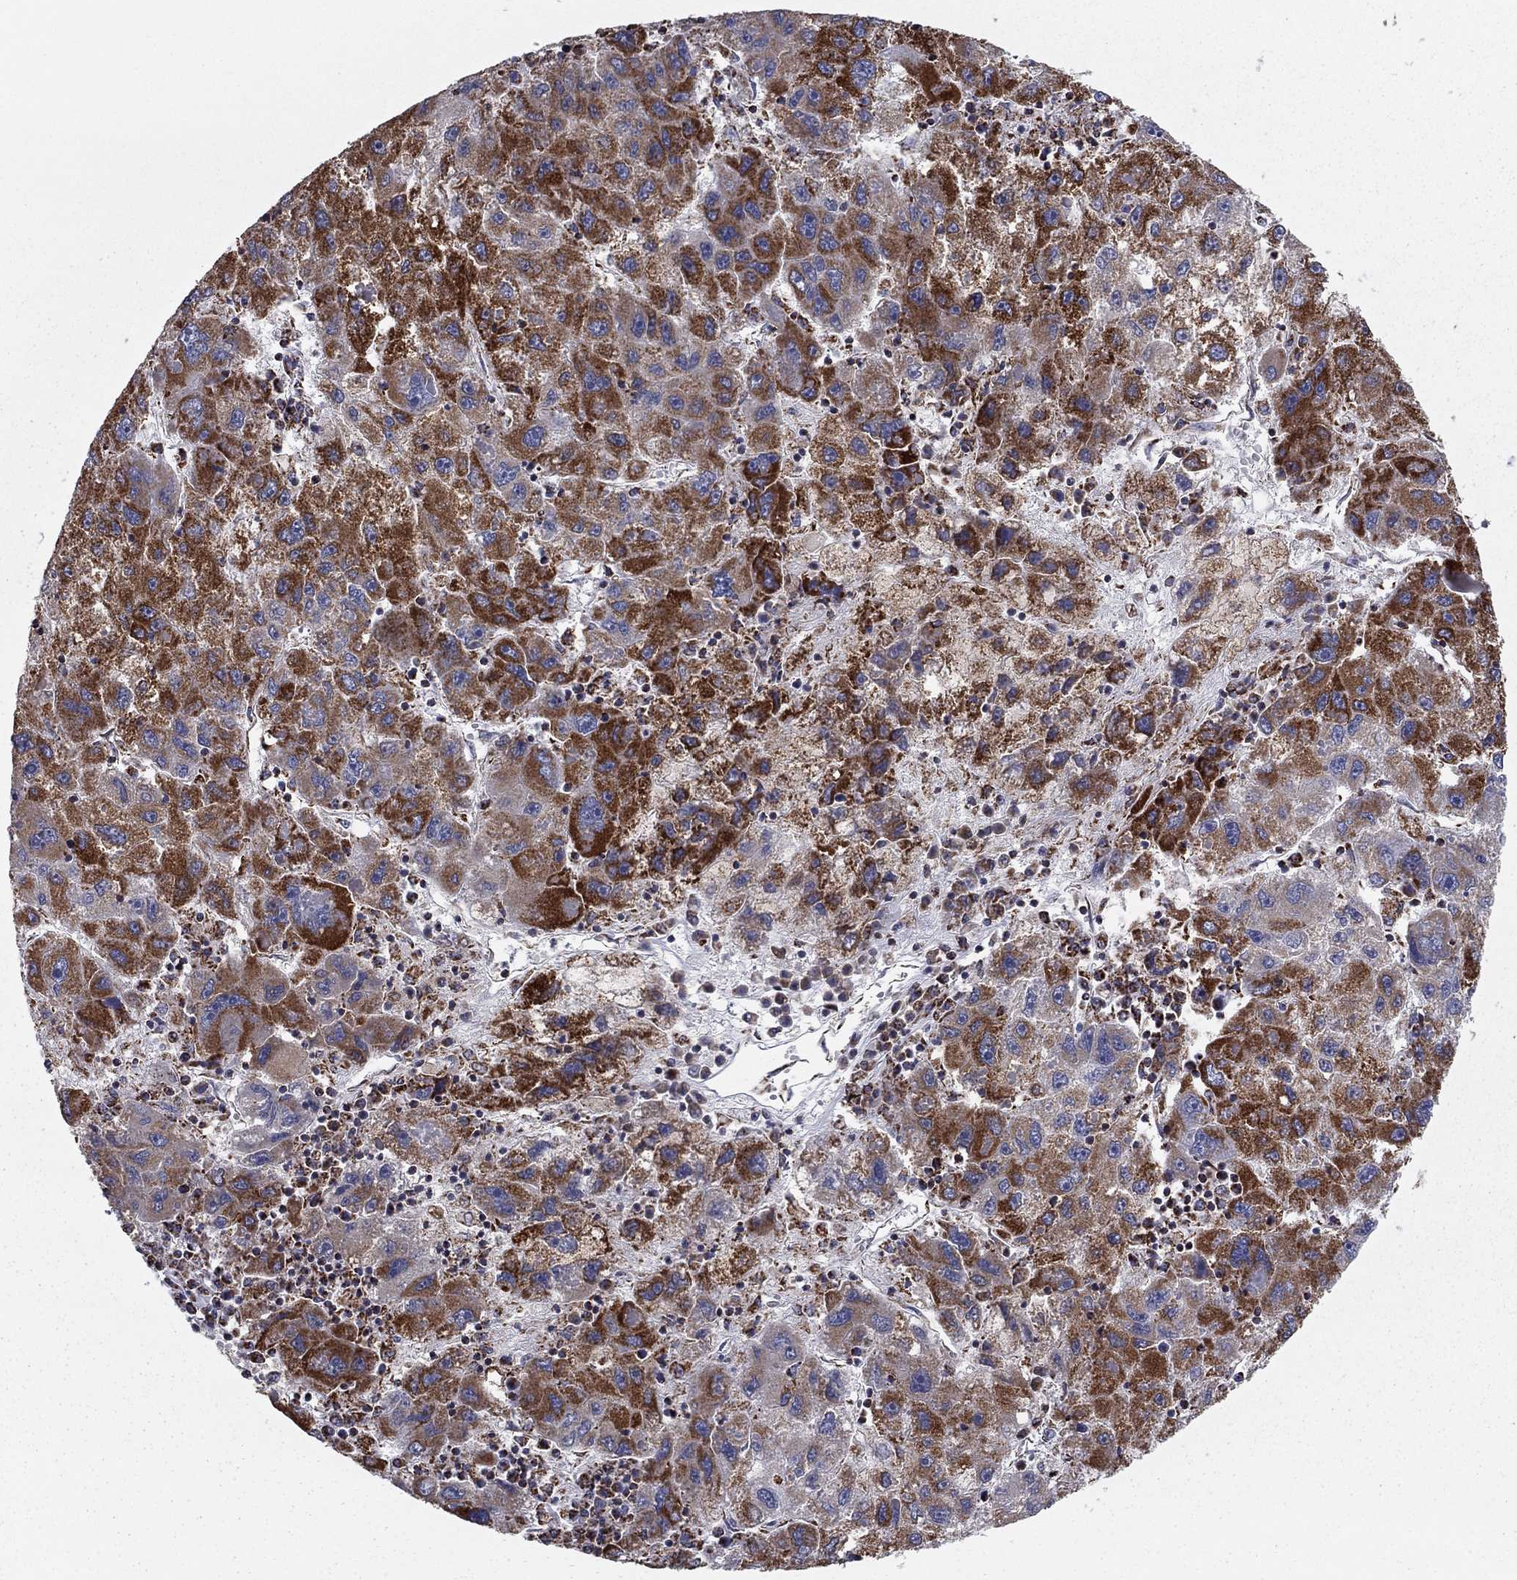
{"staining": {"intensity": "strong", "quantity": "25%-75%", "location": "cytoplasmic/membranous"}, "tissue": "liver cancer", "cell_type": "Tumor cells", "image_type": "cancer", "snomed": [{"axis": "morphology", "description": "Carcinoma, Hepatocellular, NOS"}, {"axis": "topography", "description": "Liver"}], "caption": "Strong cytoplasmic/membranous protein staining is identified in approximately 25%-75% of tumor cells in liver cancer (hepatocellular carcinoma). Immunohistochemistry stains the protein of interest in brown and the nuclei are stained blue.", "gene": "NDUFV1", "patient": {"sex": "male", "age": 75}}